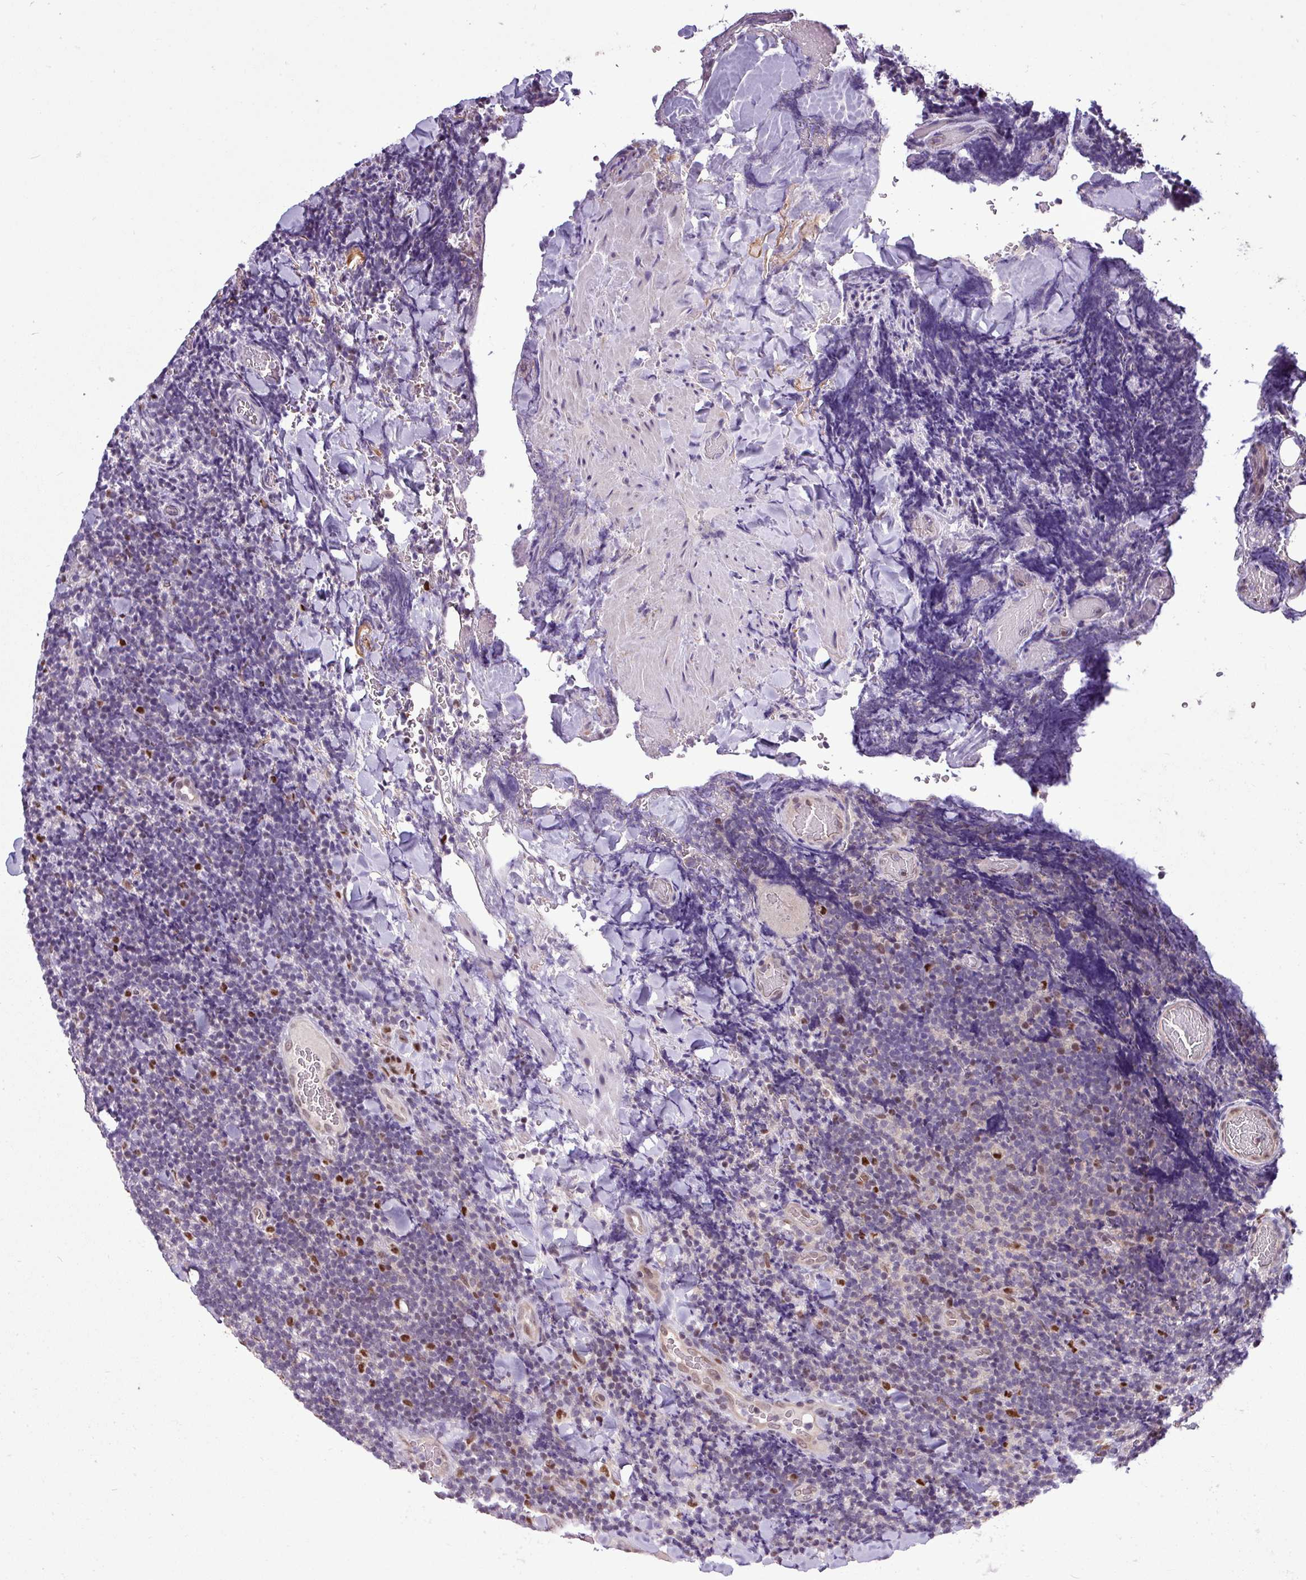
{"staining": {"intensity": "negative", "quantity": "none", "location": "none"}, "tissue": "lymphoma", "cell_type": "Tumor cells", "image_type": "cancer", "snomed": [{"axis": "morphology", "description": "Malignant lymphoma, non-Hodgkin's type, Low grade"}, {"axis": "topography", "description": "Lymph node"}], "caption": "This histopathology image is of low-grade malignant lymphoma, non-Hodgkin's type stained with immunohistochemistry to label a protein in brown with the nuclei are counter-stained blue. There is no expression in tumor cells. The staining was performed using DAB to visualize the protein expression in brown, while the nuclei were stained in blue with hematoxylin (Magnification: 20x).", "gene": "SKIC2", "patient": {"sex": "male", "age": 66}}